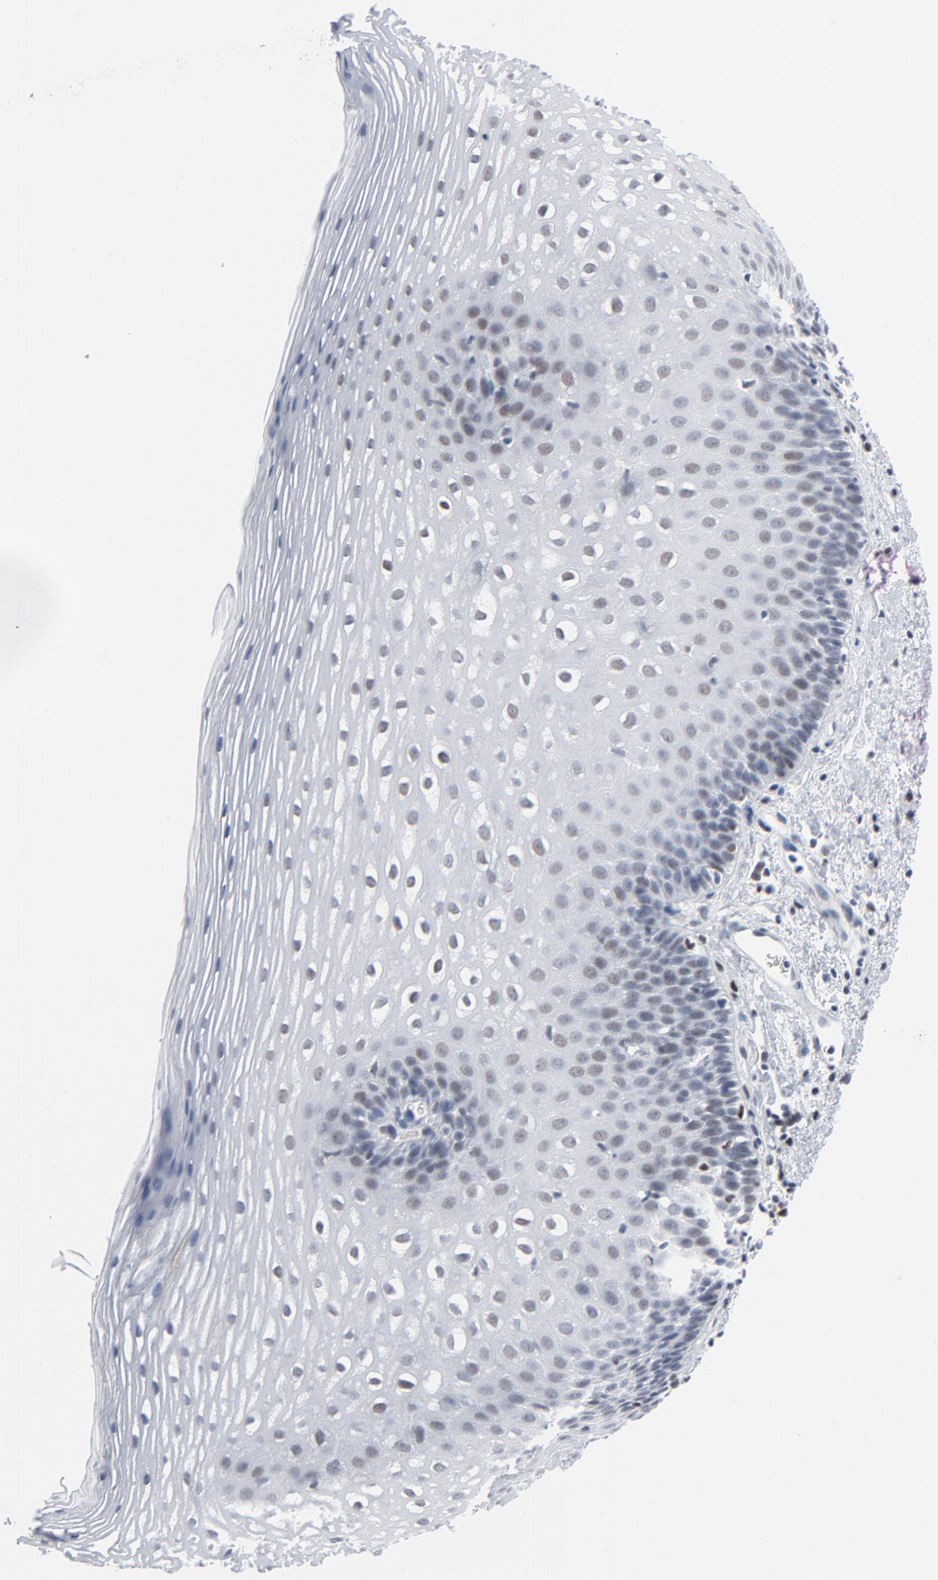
{"staining": {"intensity": "weak", "quantity": "<25%", "location": "nuclear"}, "tissue": "esophagus", "cell_type": "Squamous epithelial cells", "image_type": "normal", "snomed": [{"axis": "morphology", "description": "Normal tissue, NOS"}, {"axis": "topography", "description": "Esophagus"}], "caption": "IHC histopathology image of benign esophagus: esophagus stained with DAB shows no significant protein positivity in squamous epithelial cells.", "gene": "SIRT1", "patient": {"sex": "female", "age": 70}}